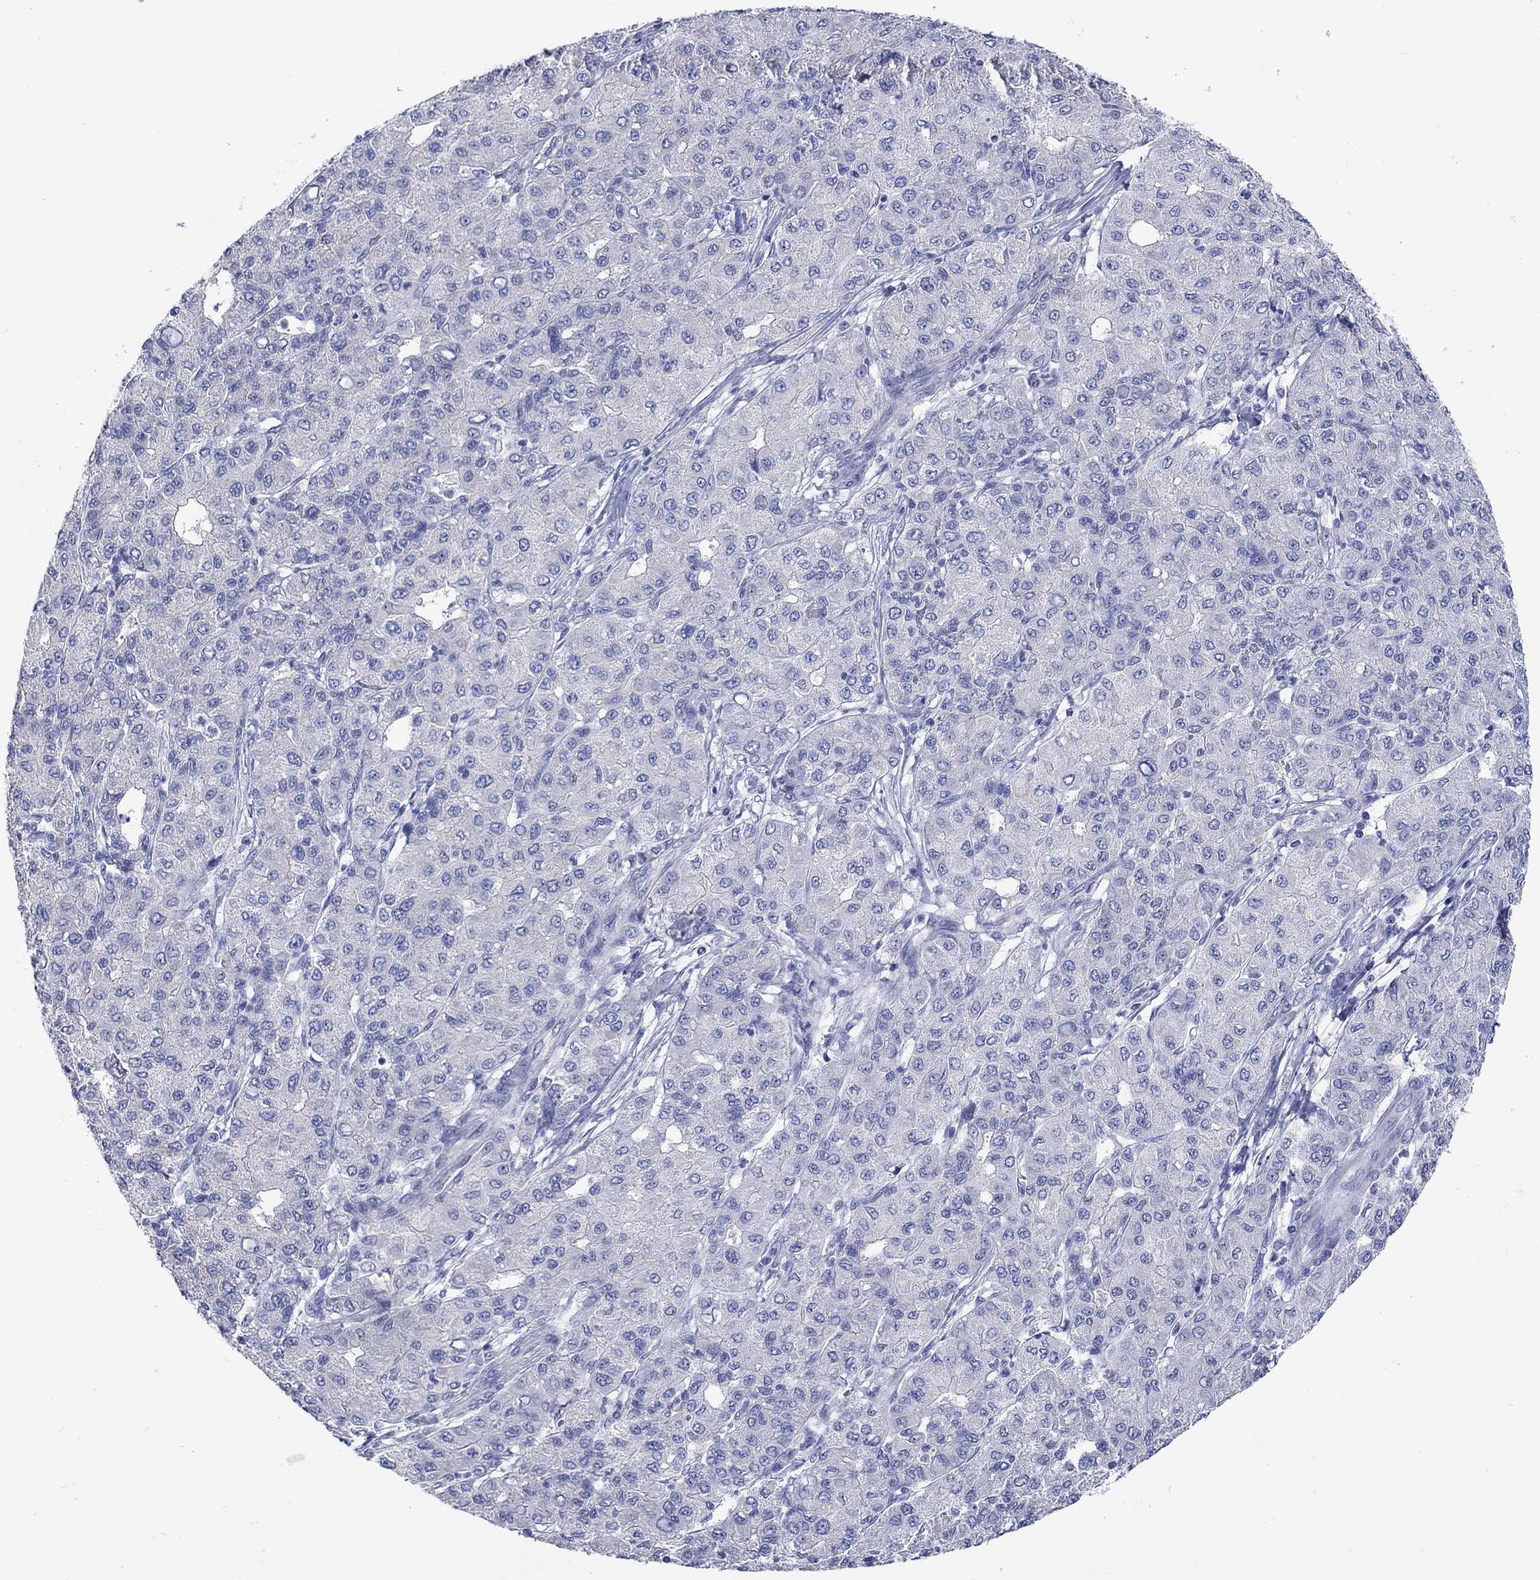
{"staining": {"intensity": "negative", "quantity": "none", "location": "none"}, "tissue": "liver cancer", "cell_type": "Tumor cells", "image_type": "cancer", "snomed": [{"axis": "morphology", "description": "Carcinoma, Hepatocellular, NOS"}, {"axis": "topography", "description": "Liver"}], "caption": "Immunohistochemistry of hepatocellular carcinoma (liver) demonstrates no positivity in tumor cells. (Brightfield microscopy of DAB immunohistochemistry (IHC) at high magnification).", "gene": "KRT222", "patient": {"sex": "male", "age": 65}}